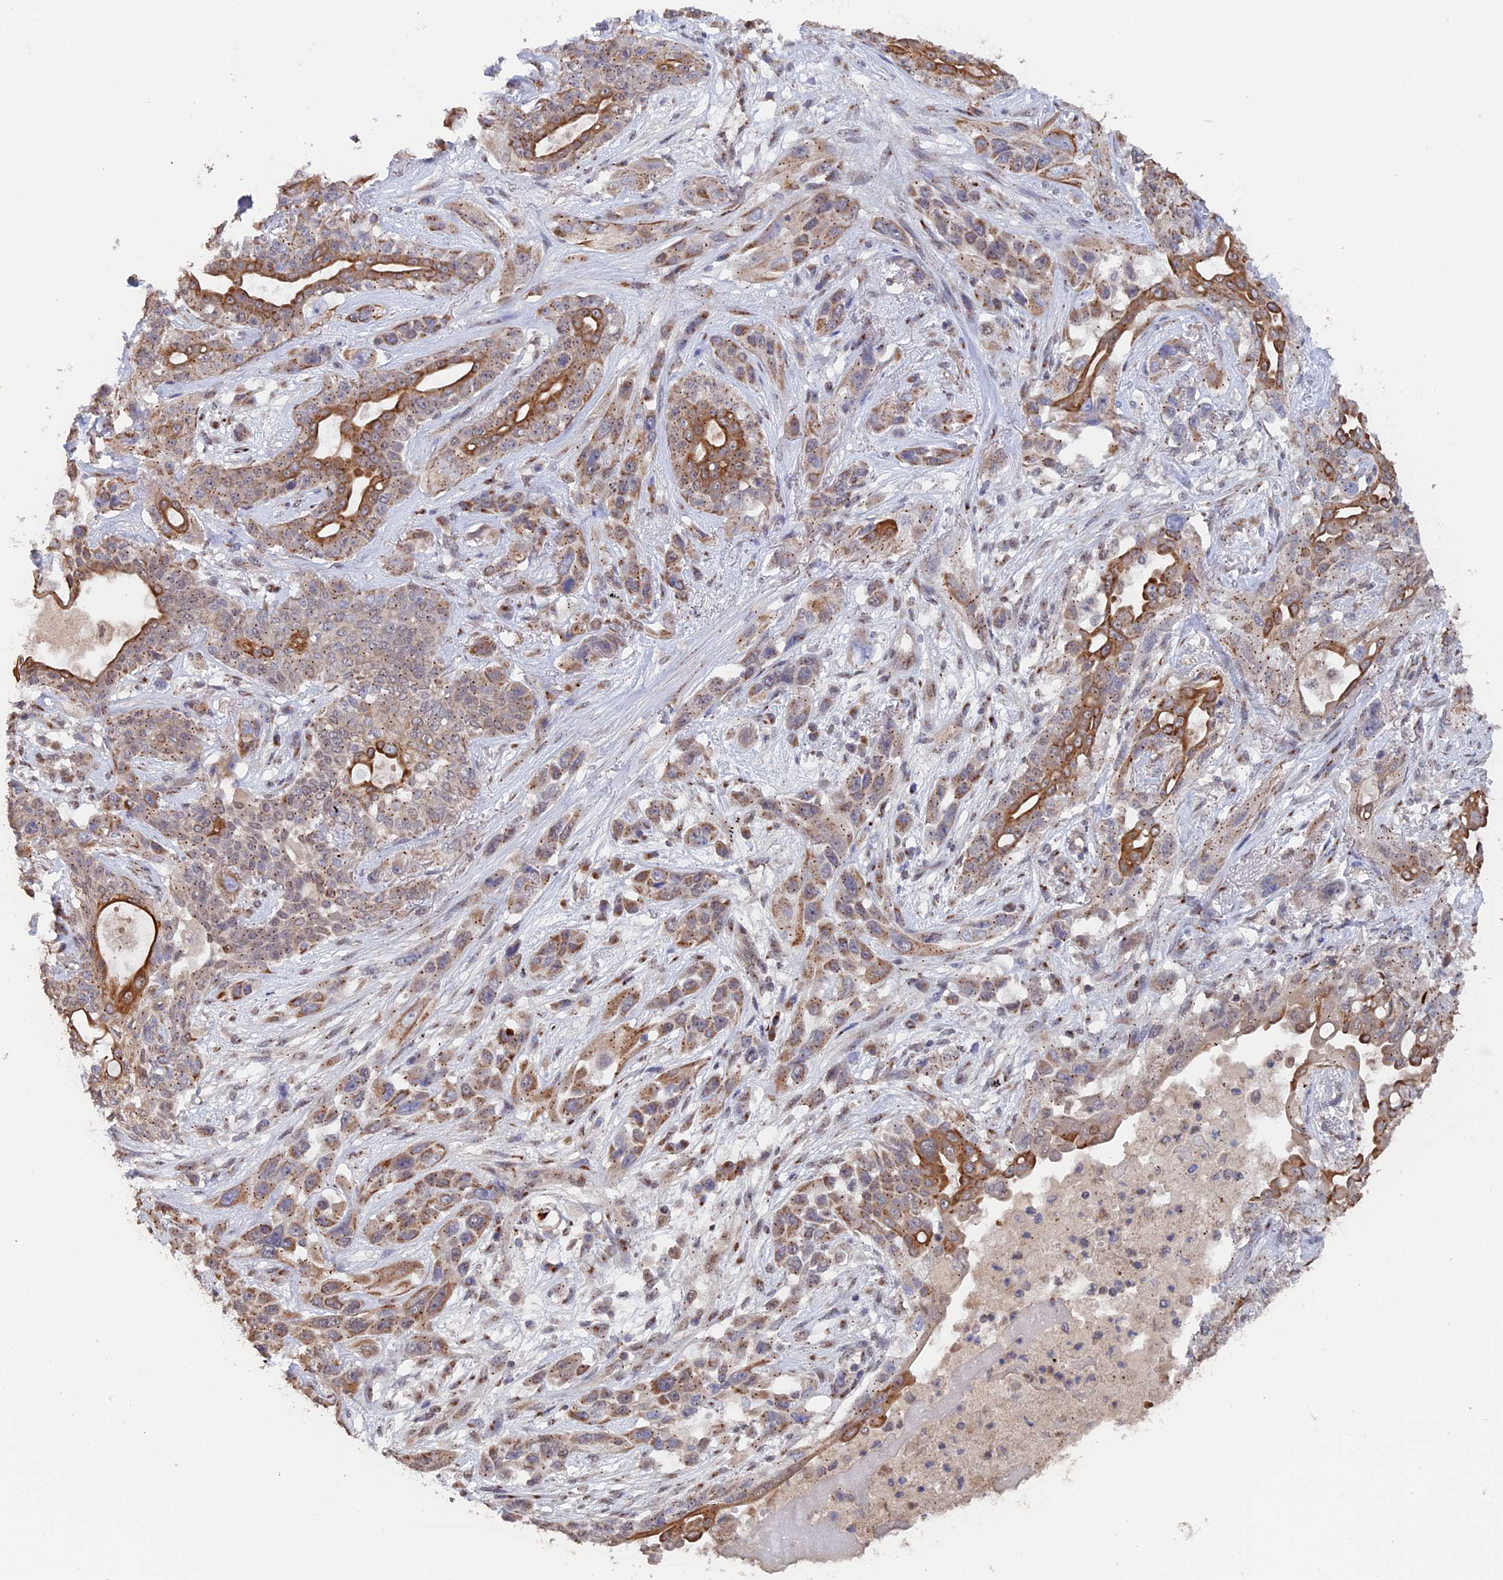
{"staining": {"intensity": "moderate", "quantity": ">75%", "location": "cytoplasmic/membranous"}, "tissue": "lung cancer", "cell_type": "Tumor cells", "image_type": "cancer", "snomed": [{"axis": "morphology", "description": "Squamous cell carcinoma, NOS"}, {"axis": "topography", "description": "Lung"}], "caption": "Tumor cells demonstrate moderate cytoplasmic/membranous expression in approximately >75% of cells in lung squamous cell carcinoma.", "gene": "PIGQ", "patient": {"sex": "female", "age": 70}}